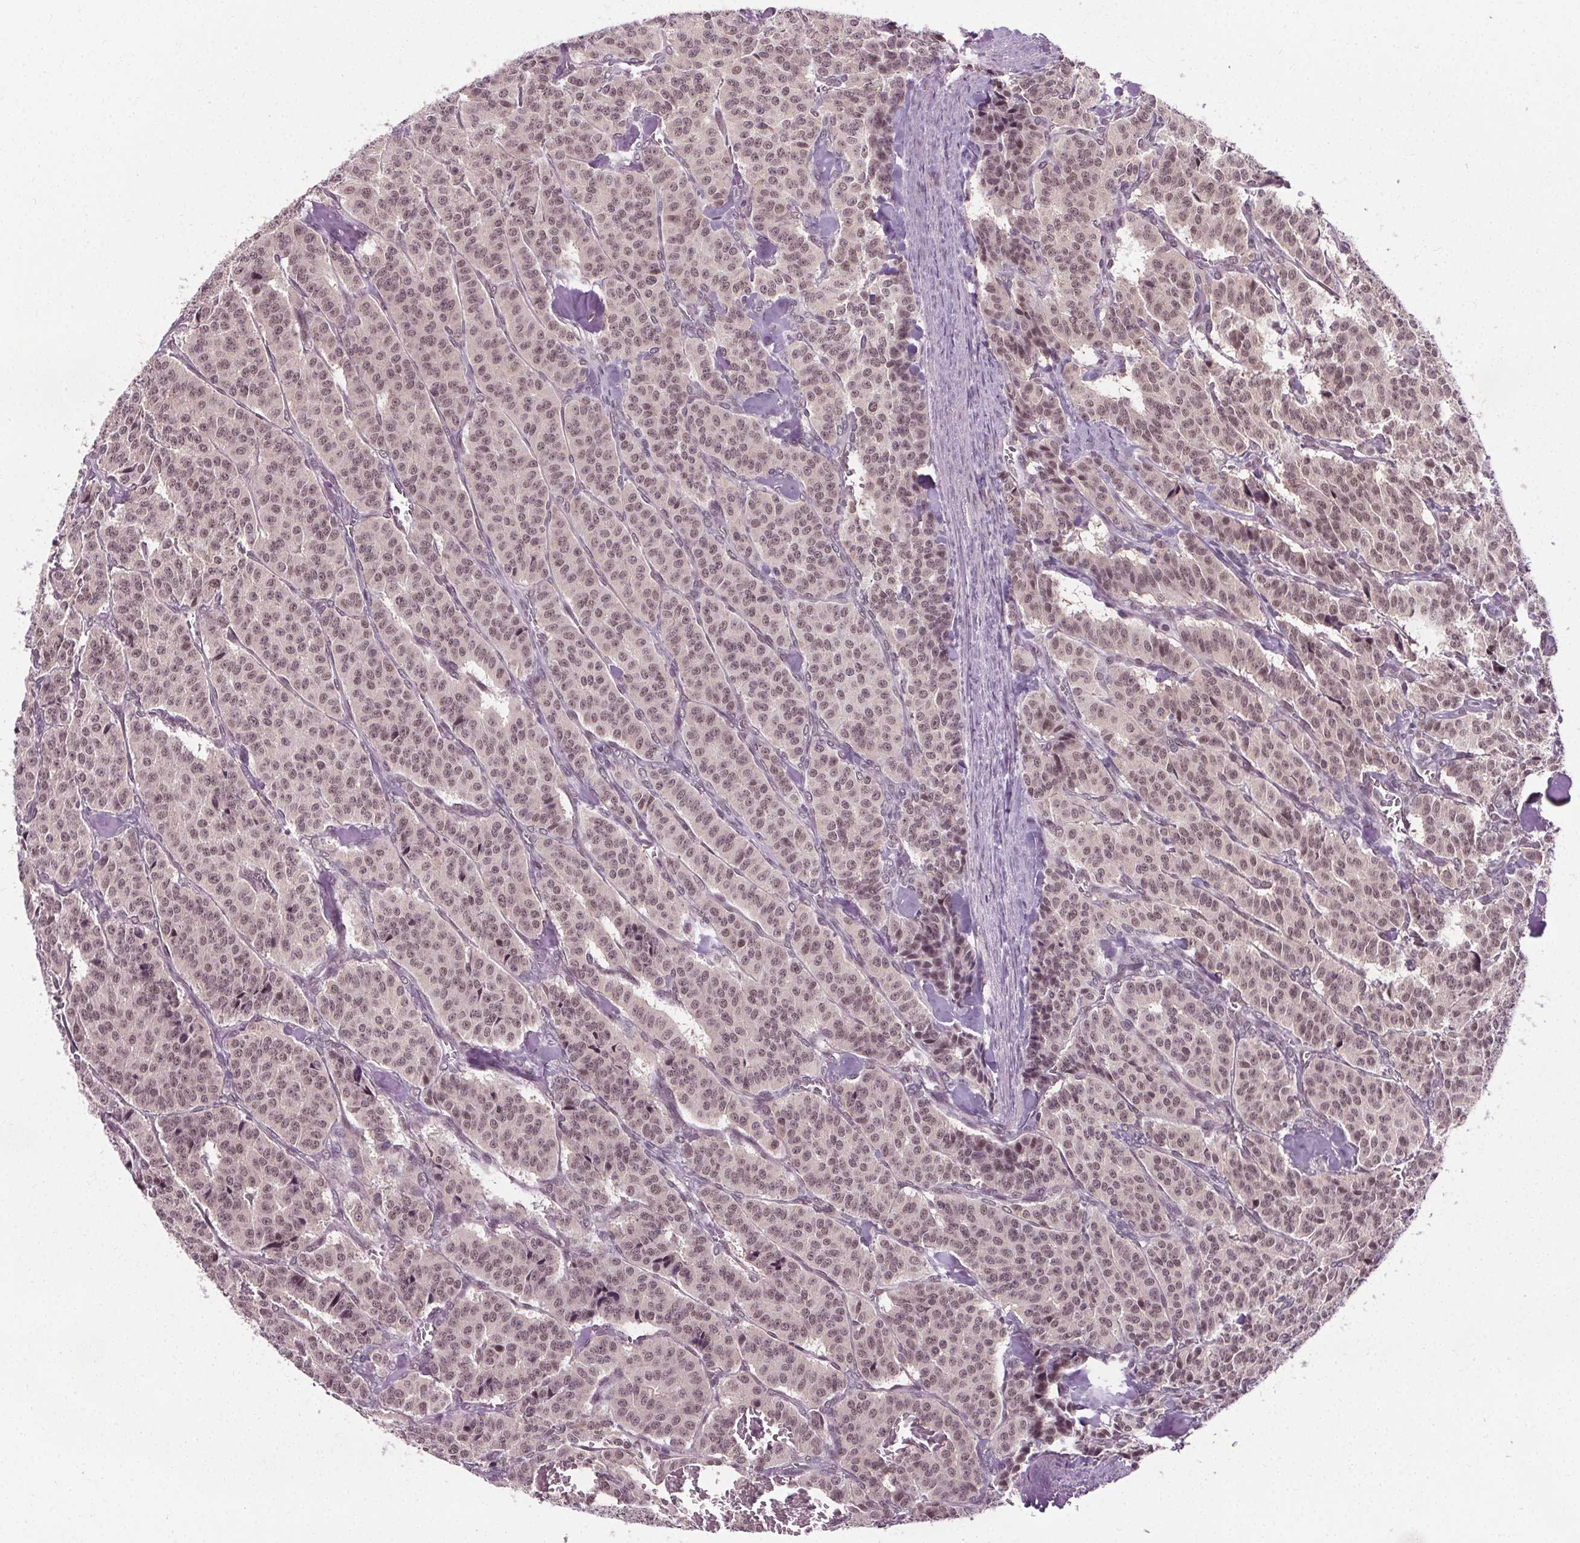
{"staining": {"intensity": "weak", "quantity": ">75%", "location": "nuclear"}, "tissue": "carcinoid", "cell_type": "Tumor cells", "image_type": "cancer", "snomed": [{"axis": "morphology", "description": "Normal tissue, NOS"}, {"axis": "morphology", "description": "Carcinoid, malignant, NOS"}, {"axis": "topography", "description": "Lung"}], "caption": "Brown immunohistochemical staining in carcinoid exhibits weak nuclear positivity in about >75% of tumor cells.", "gene": "MED6", "patient": {"sex": "female", "age": 46}}